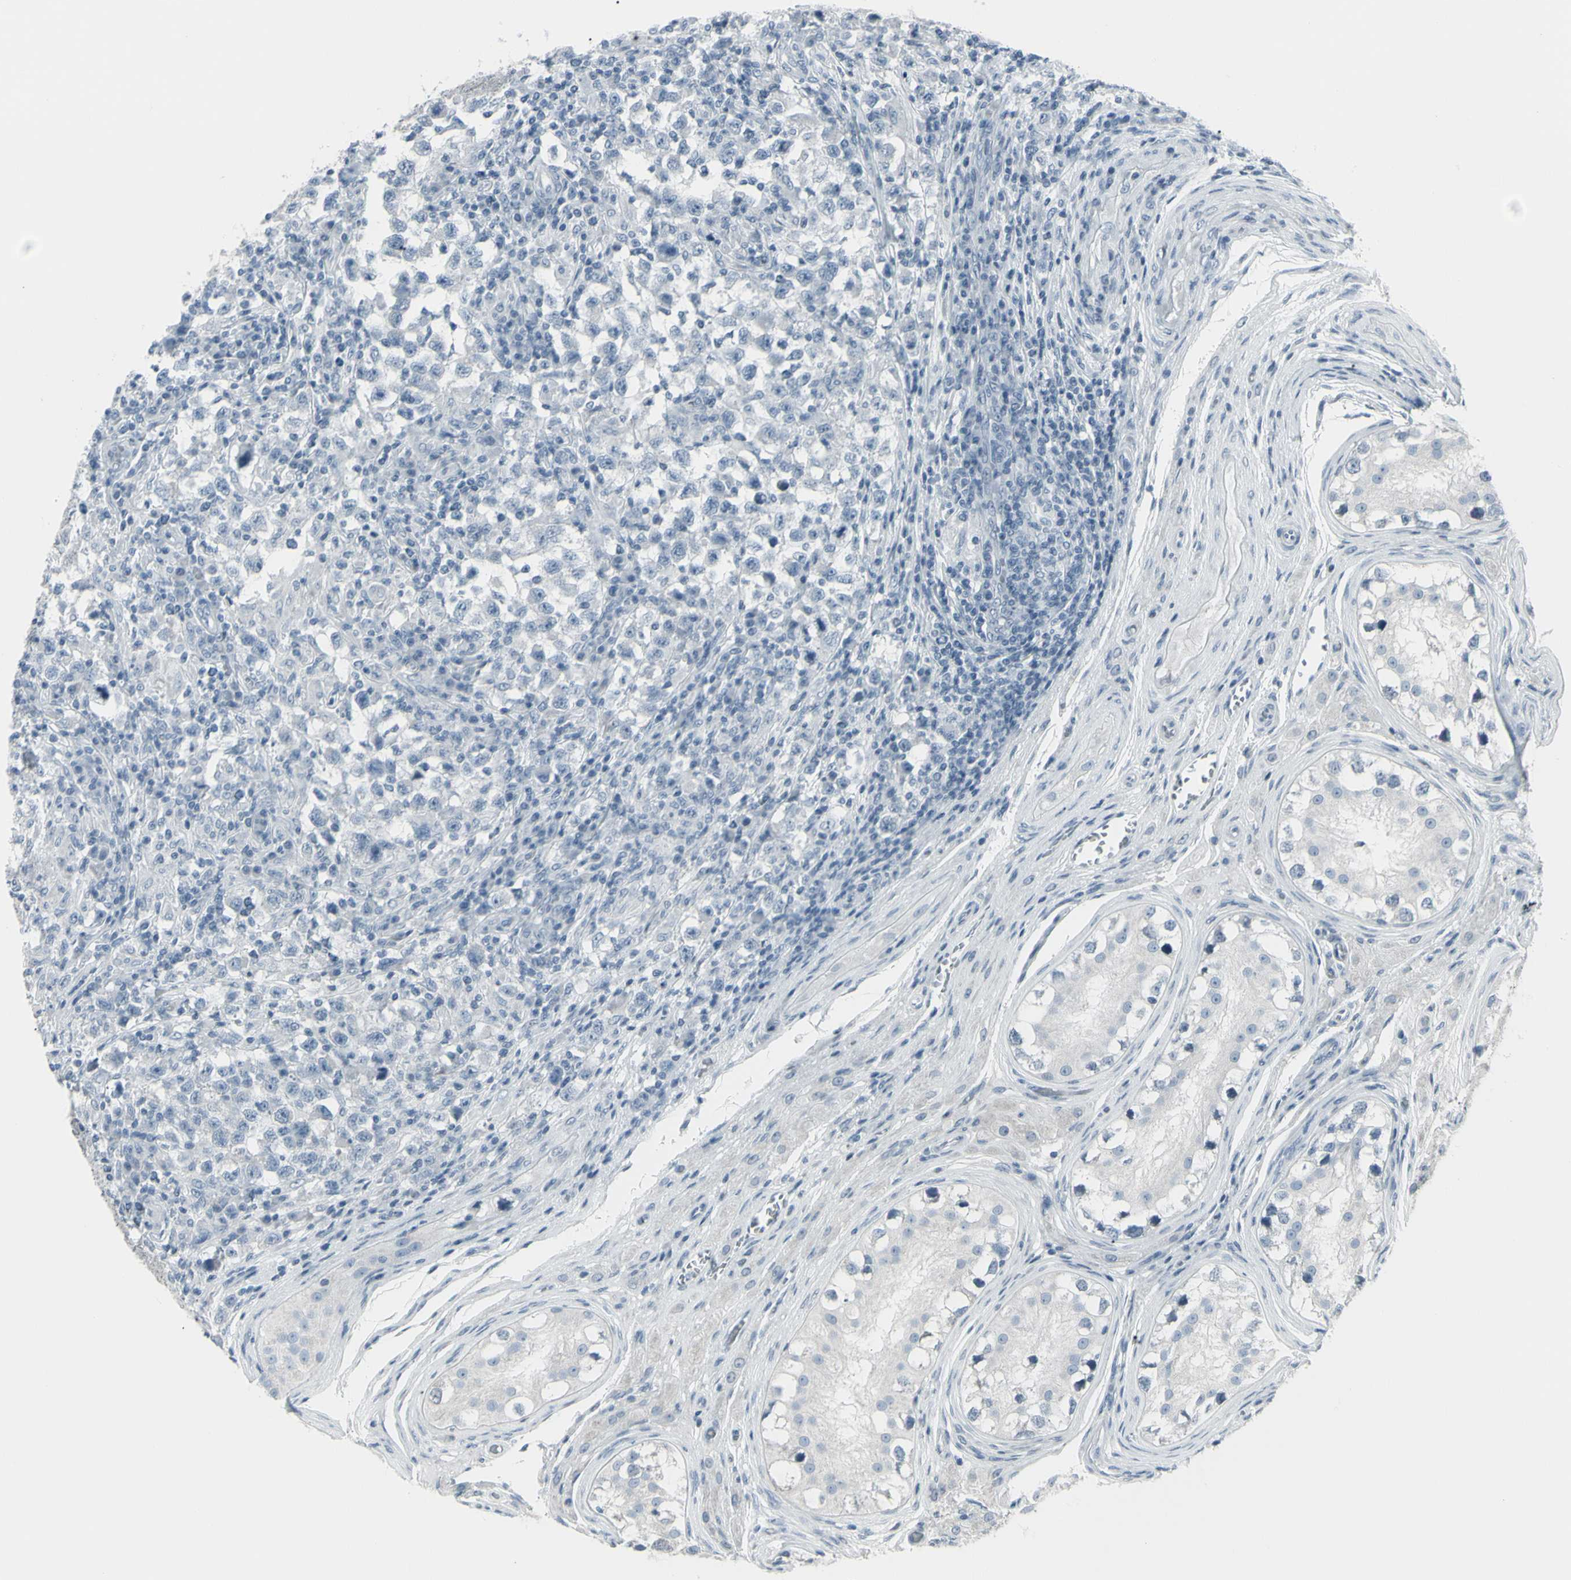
{"staining": {"intensity": "negative", "quantity": "none", "location": "none"}, "tissue": "testis cancer", "cell_type": "Tumor cells", "image_type": "cancer", "snomed": [{"axis": "morphology", "description": "Carcinoma, Embryonal, NOS"}, {"axis": "topography", "description": "Testis"}], "caption": "Testis cancer stained for a protein using immunohistochemistry displays no positivity tumor cells.", "gene": "RAB3A", "patient": {"sex": "male", "age": 21}}